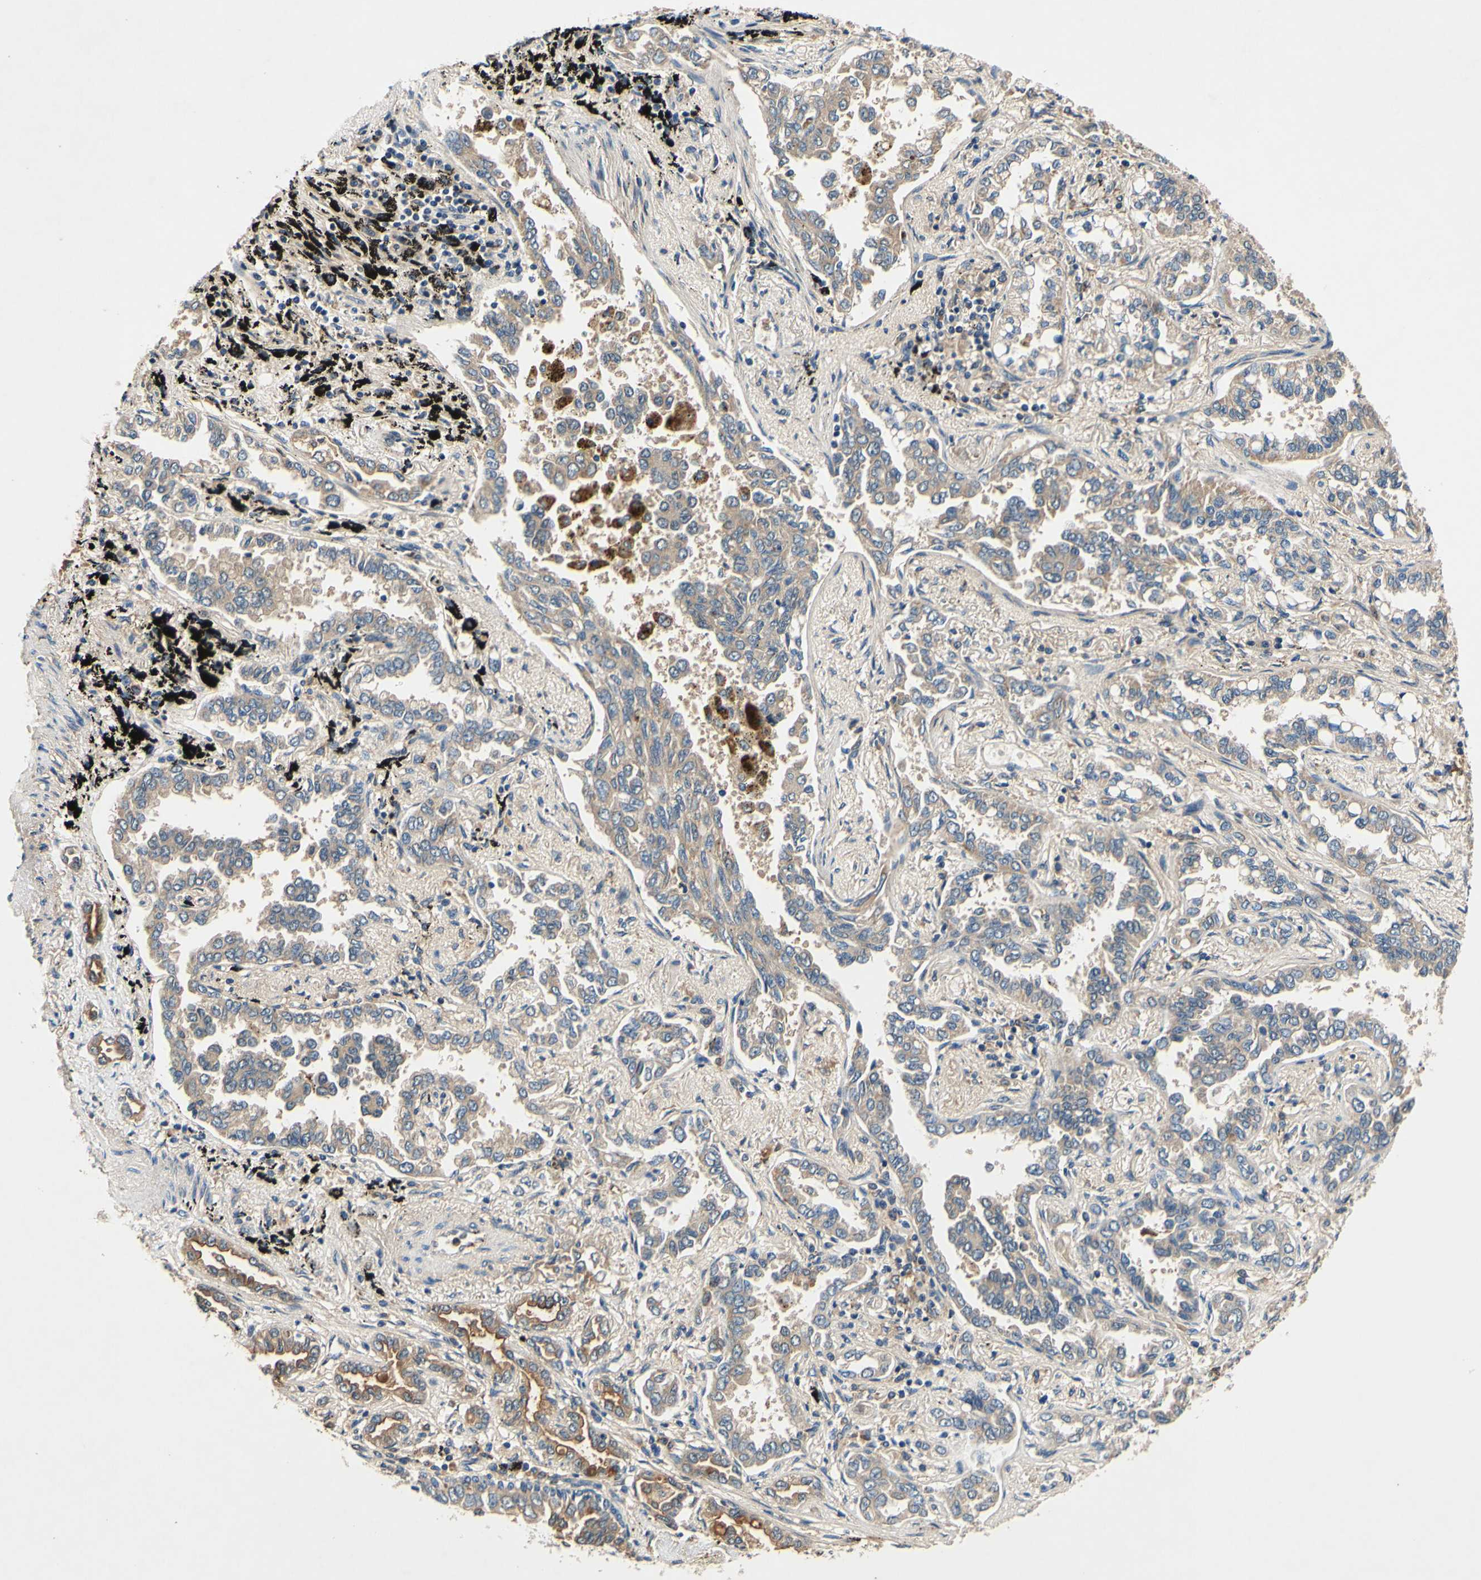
{"staining": {"intensity": "weak", "quantity": ">75%", "location": "cytoplasmic/membranous"}, "tissue": "lung cancer", "cell_type": "Tumor cells", "image_type": "cancer", "snomed": [{"axis": "morphology", "description": "Normal tissue, NOS"}, {"axis": "morphology", "description": "Adenocarcinoma, NOS"}, {"axis": "topography", "description": "Lung"}], "caption": "Brown immunohistochemical staining in human lung cancer displays weak cytoplasmic/membranous positivity in approximately >75% of tumor cells.", "gene": "PLA2G4A", "patient": {"sex": "male", "age": 59}}